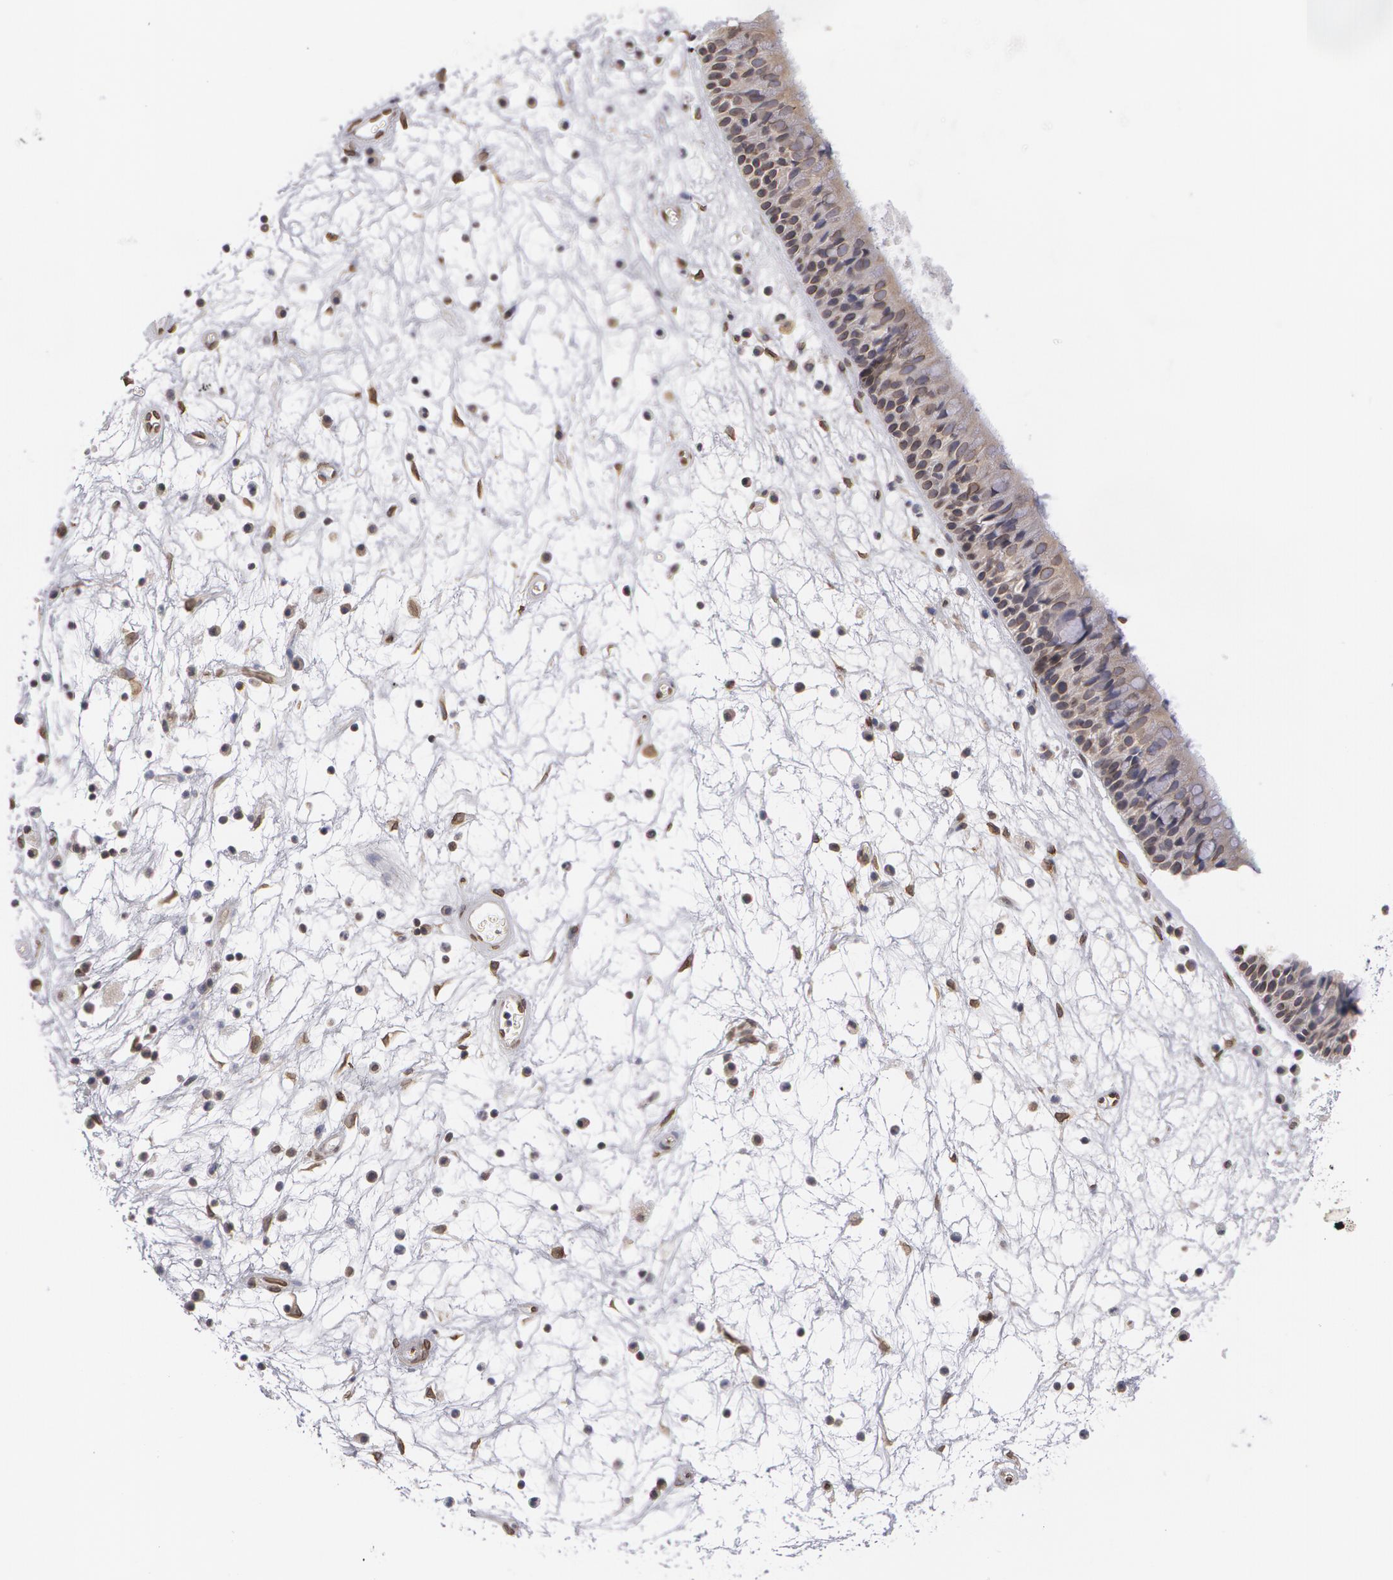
{"staining": {"intensity": "weak", "quantity": "25%-75%", "location": "nuclear"}, "tissue": "nasopharynx", "cell_type": "Respiratory epithelial cells", "image_type": "normal", "snomed": [{"axis": "morphology", "description": "Normal tissue, NOS"}, {"axis": "topography", "description": "Nasopharynx"}], "caption": "High-power microscopy captured an immunohistochemistry (IHC) image of normal nasopharynx, revealing weak nuclear staining in approximately 25%-75% of respiratory epithelial cells. The staining was performed using DAB, with brown indicating positive protein expression. Nuclei are stained blue with hematoxylin.", "gene": "EMD", "patient": {"sex": "male", "age": 63}}